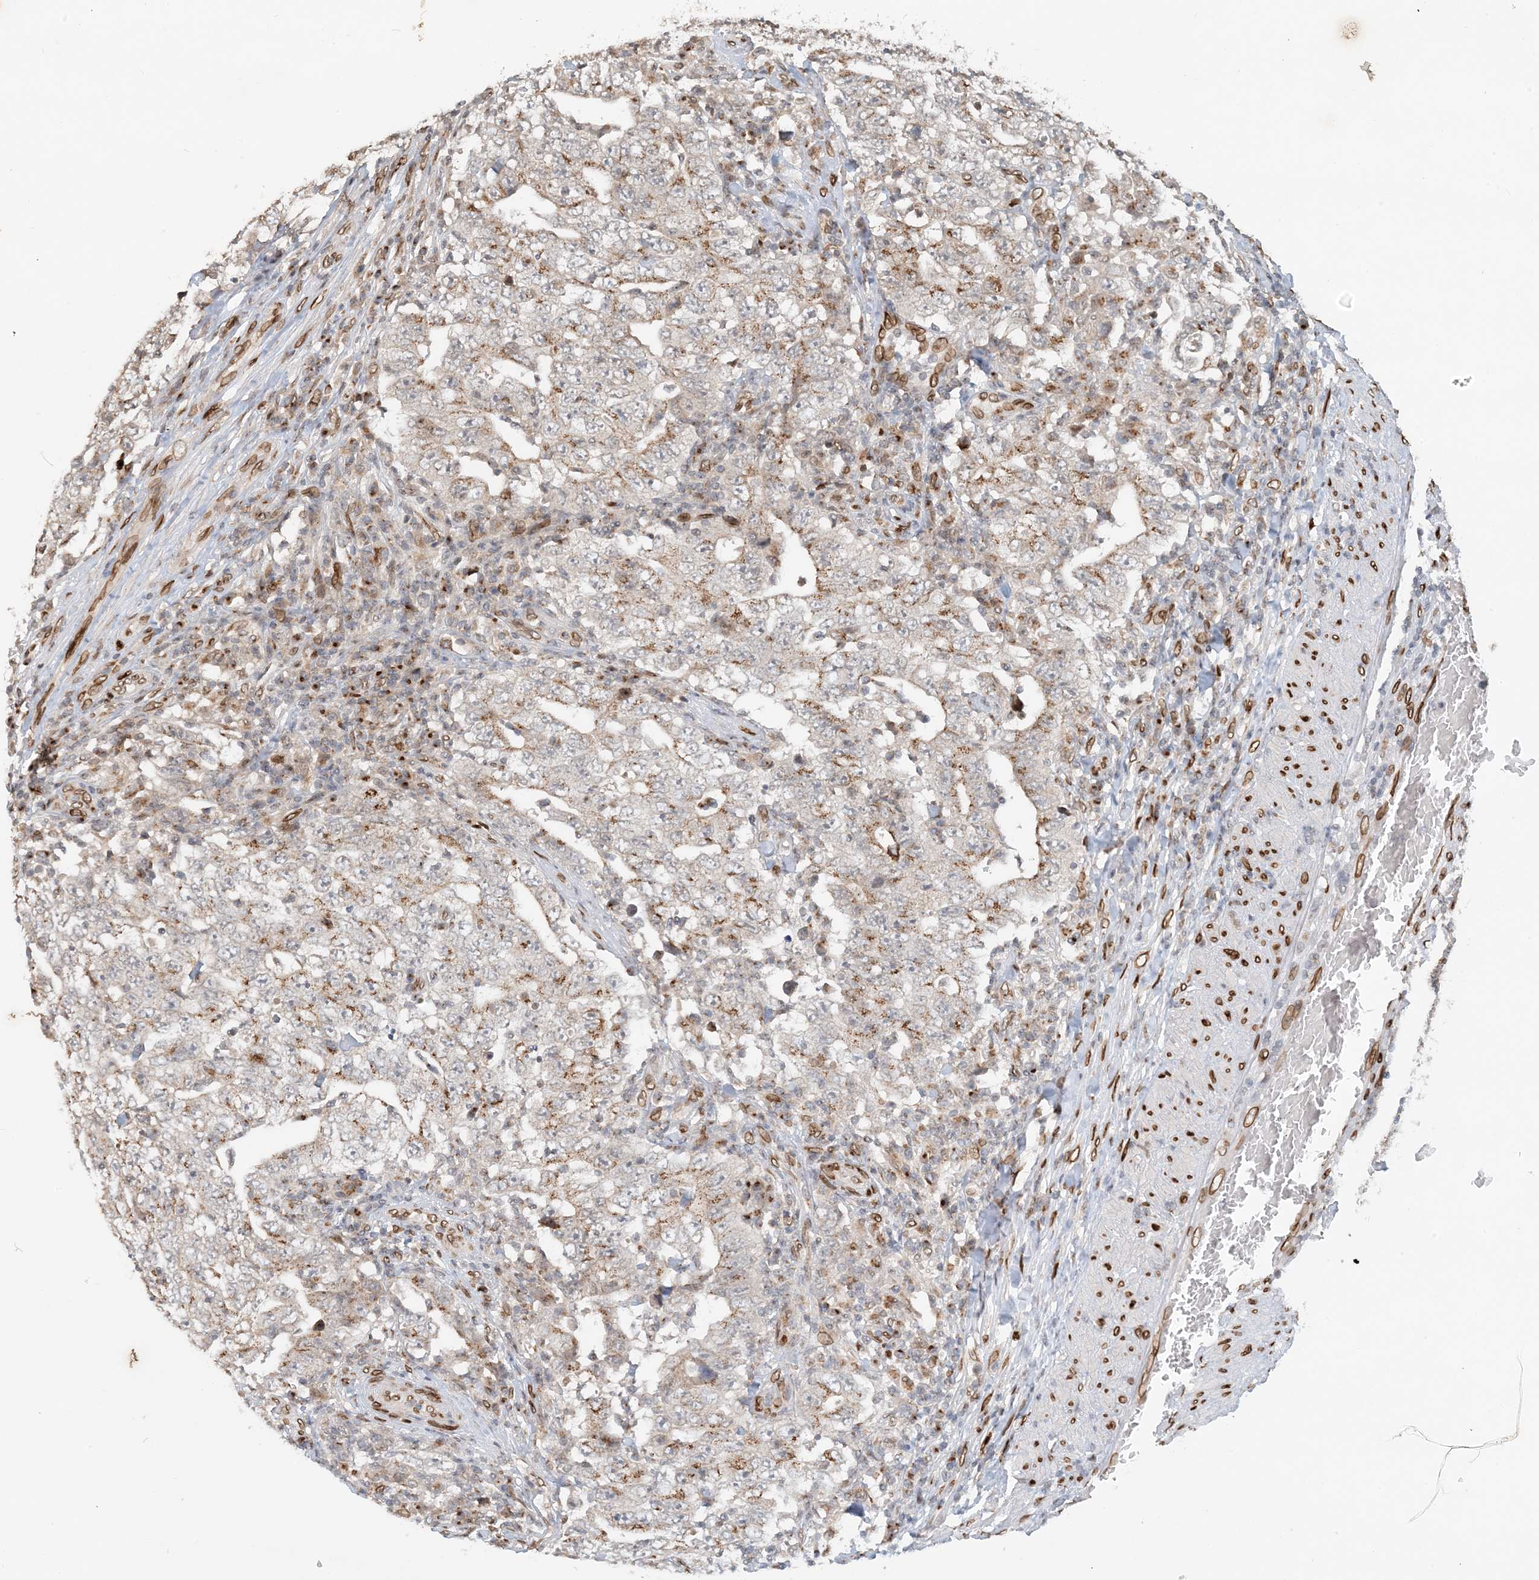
{"staining": {"intensity": "weak", "quantity": "<25%", "location": "cytoplasmic/membranous"}, "tissue": "testis cancer", "cell_type": "Tumor cells", "image_type": "cancer", "snomed": [{"axis": "morphology", "description": "Carcinoma, Embryonal, NOS"}, {"axis": "topography", "description": "Testis"}], "caption": "Immunohistochemistry (IHC) of testis cancer shows no expression in tumor cells.", "gene": "SLC35A2", "patient": {"sex": "male", "age": 26}}